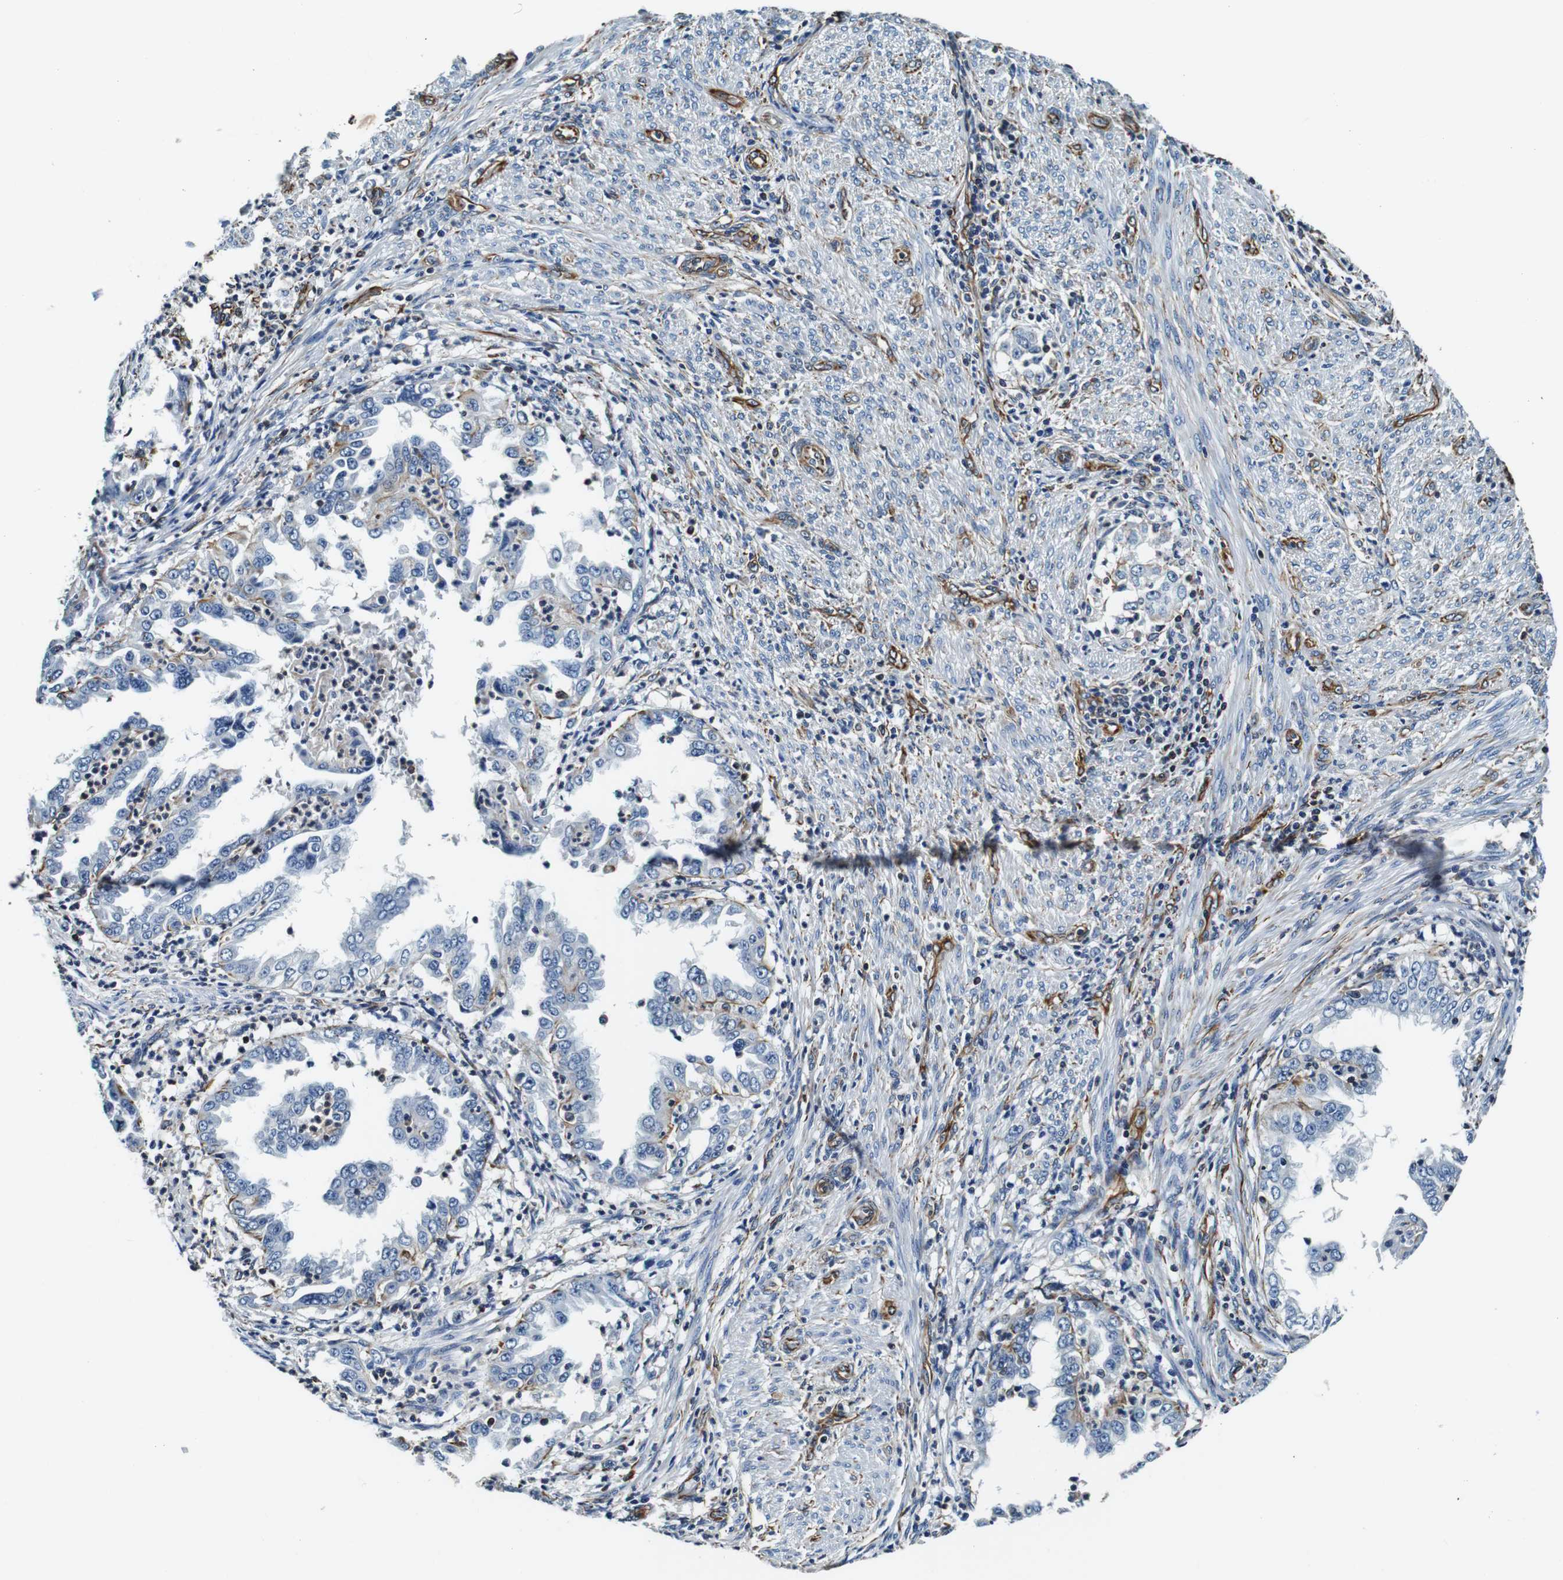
{"staining": {"intensity": "moderate", "quantity": "25%-75%", "location": "cytoplasmic/membranous"}, "tissue": "endometrial cancer", "cell_type": "Tumor cells", "image_type": "cancer", "snomed": [{"axis": "morphology", "description": "Adenocarcinoma, NOS"}, {"axis": "topography", "description": "Endometrium"}], "caption": "Approximately 25%-75% of tumor cells in endometrial adenocarcinoma exhibit moderate cytoplasmic/membranous protein positivity as visualized by brown immunohistochemical staining.", "gene": "GJE1", "patient": {"sex": "female", "age": 85}}